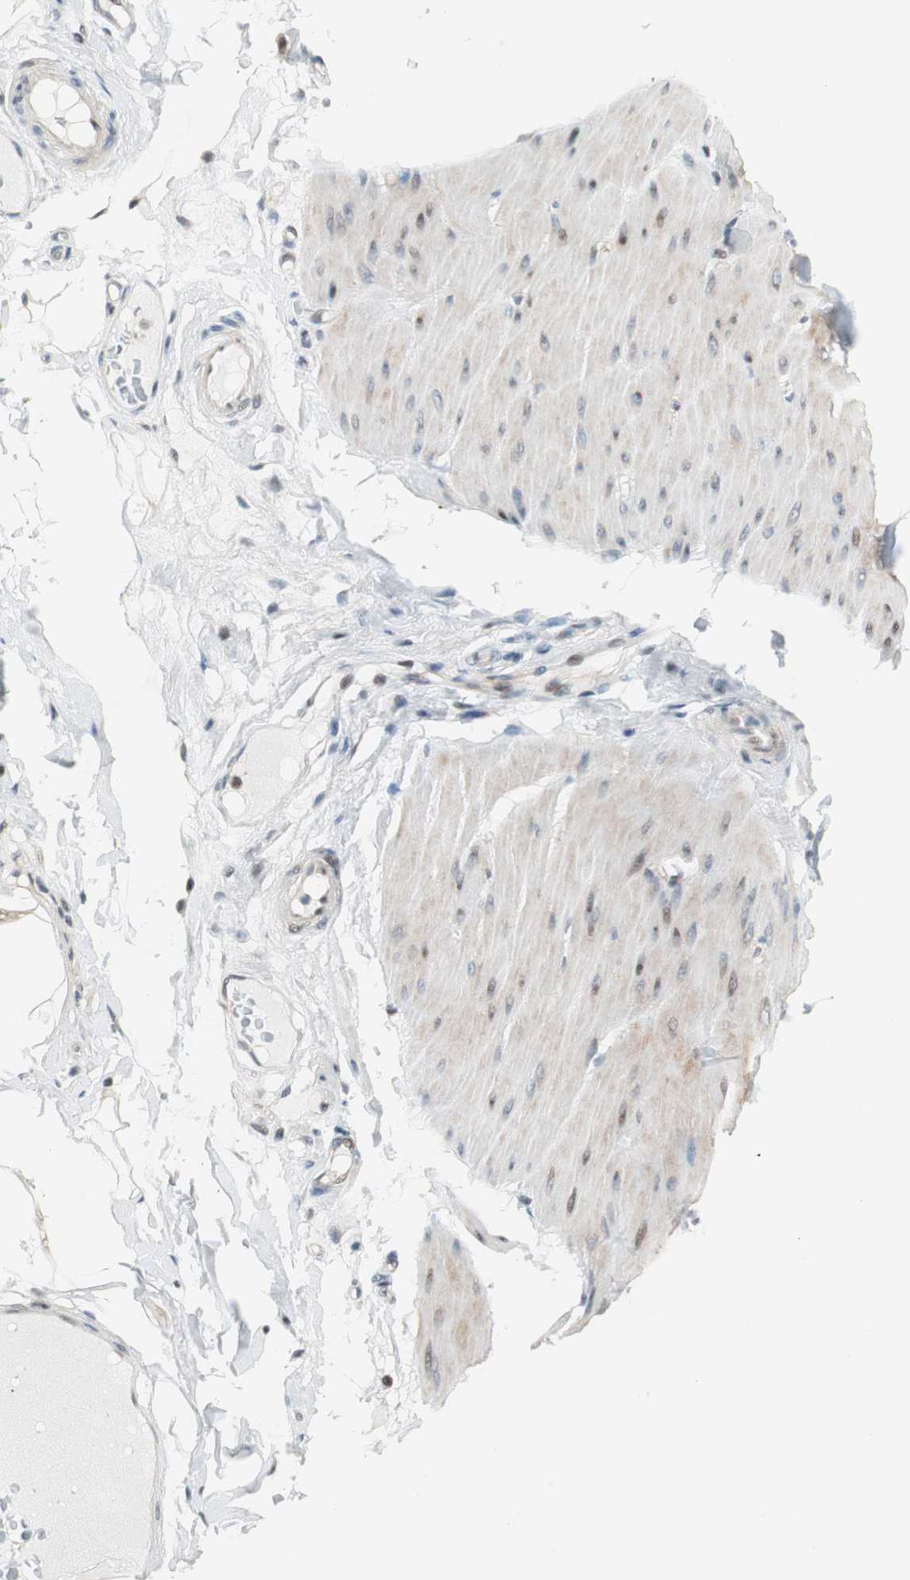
{"staining": {"intensity": "weak", "quantity": "<25%", "location": "nuclear"}, "tissue": "smooth muscle", "cell_type": "Smooth muscle cells", "image_type": "normal", "snomed": [{"axis": "morphology", "description": "Normal tissue, NOS"}, {"axis": "topography", "description": "Smooth muscle"}, {"axis": "topography", "description": "Colon"}], "caption": "A high-resolution image shows immunohistochemistry staining of normal smooth muscle, which shows no significant staining in smooth muscle cells.", "gene": "RAD1", "patient": {"sex": "male", "age": 67}}